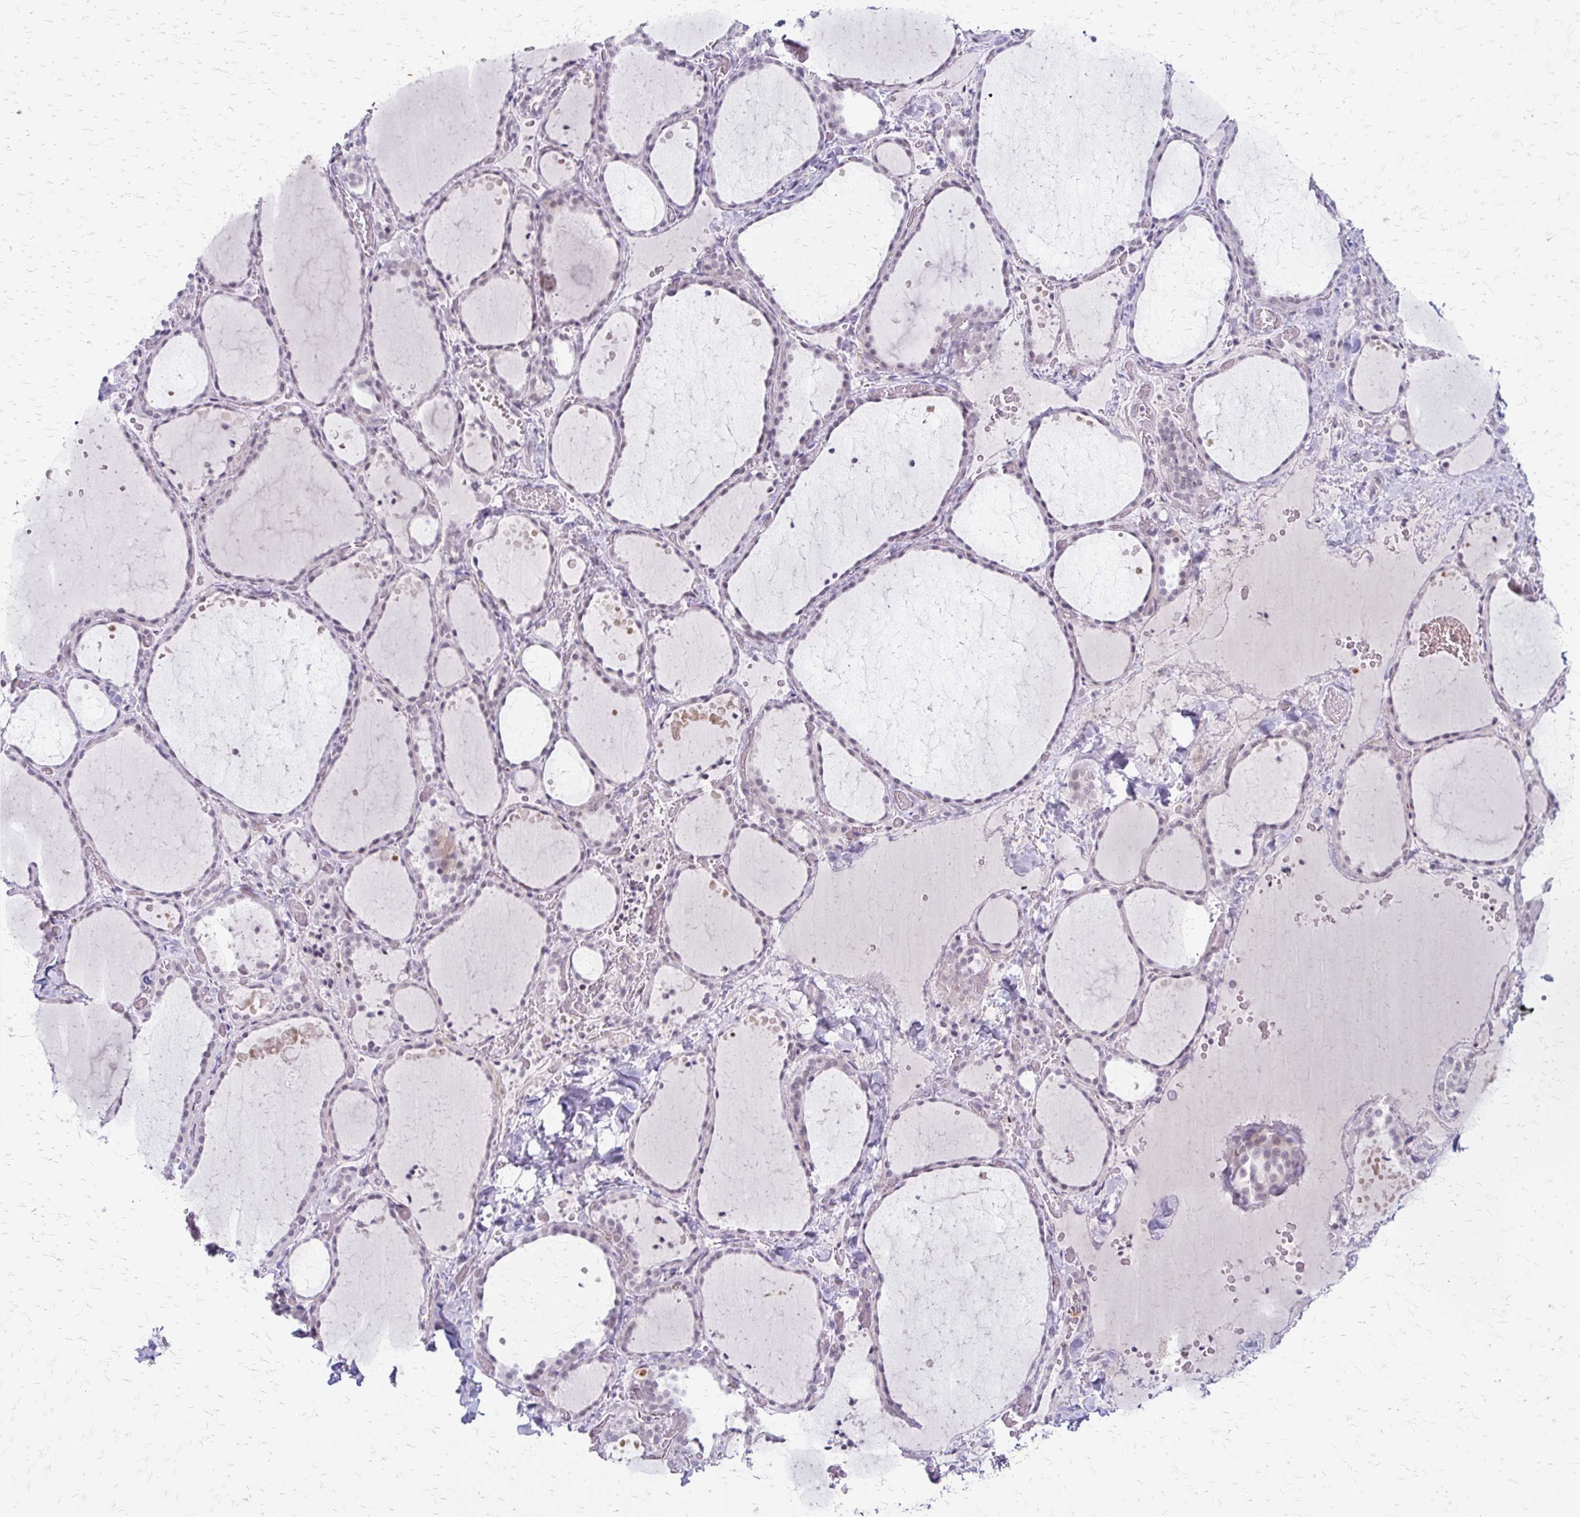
{"staining": {"intensity": "weak", "quantity": "<25%", "location": "nuclear"}, "tissue": "thyroid gland", "cell_type": "Glandular cells", "image_type": "normal", "snomed": [{"axis": "morphology", "description": "Normal tissue, NOS"}, {"axis": "topography", "description": "Thyroid gland"}], "caption": "This is an immunohistochemistry (IHC) micrograph of unremarkable thyroid gland. There is no staining in glandular cells.", "gene": "EED", "patient": {"sex": "female", "age": 36}}